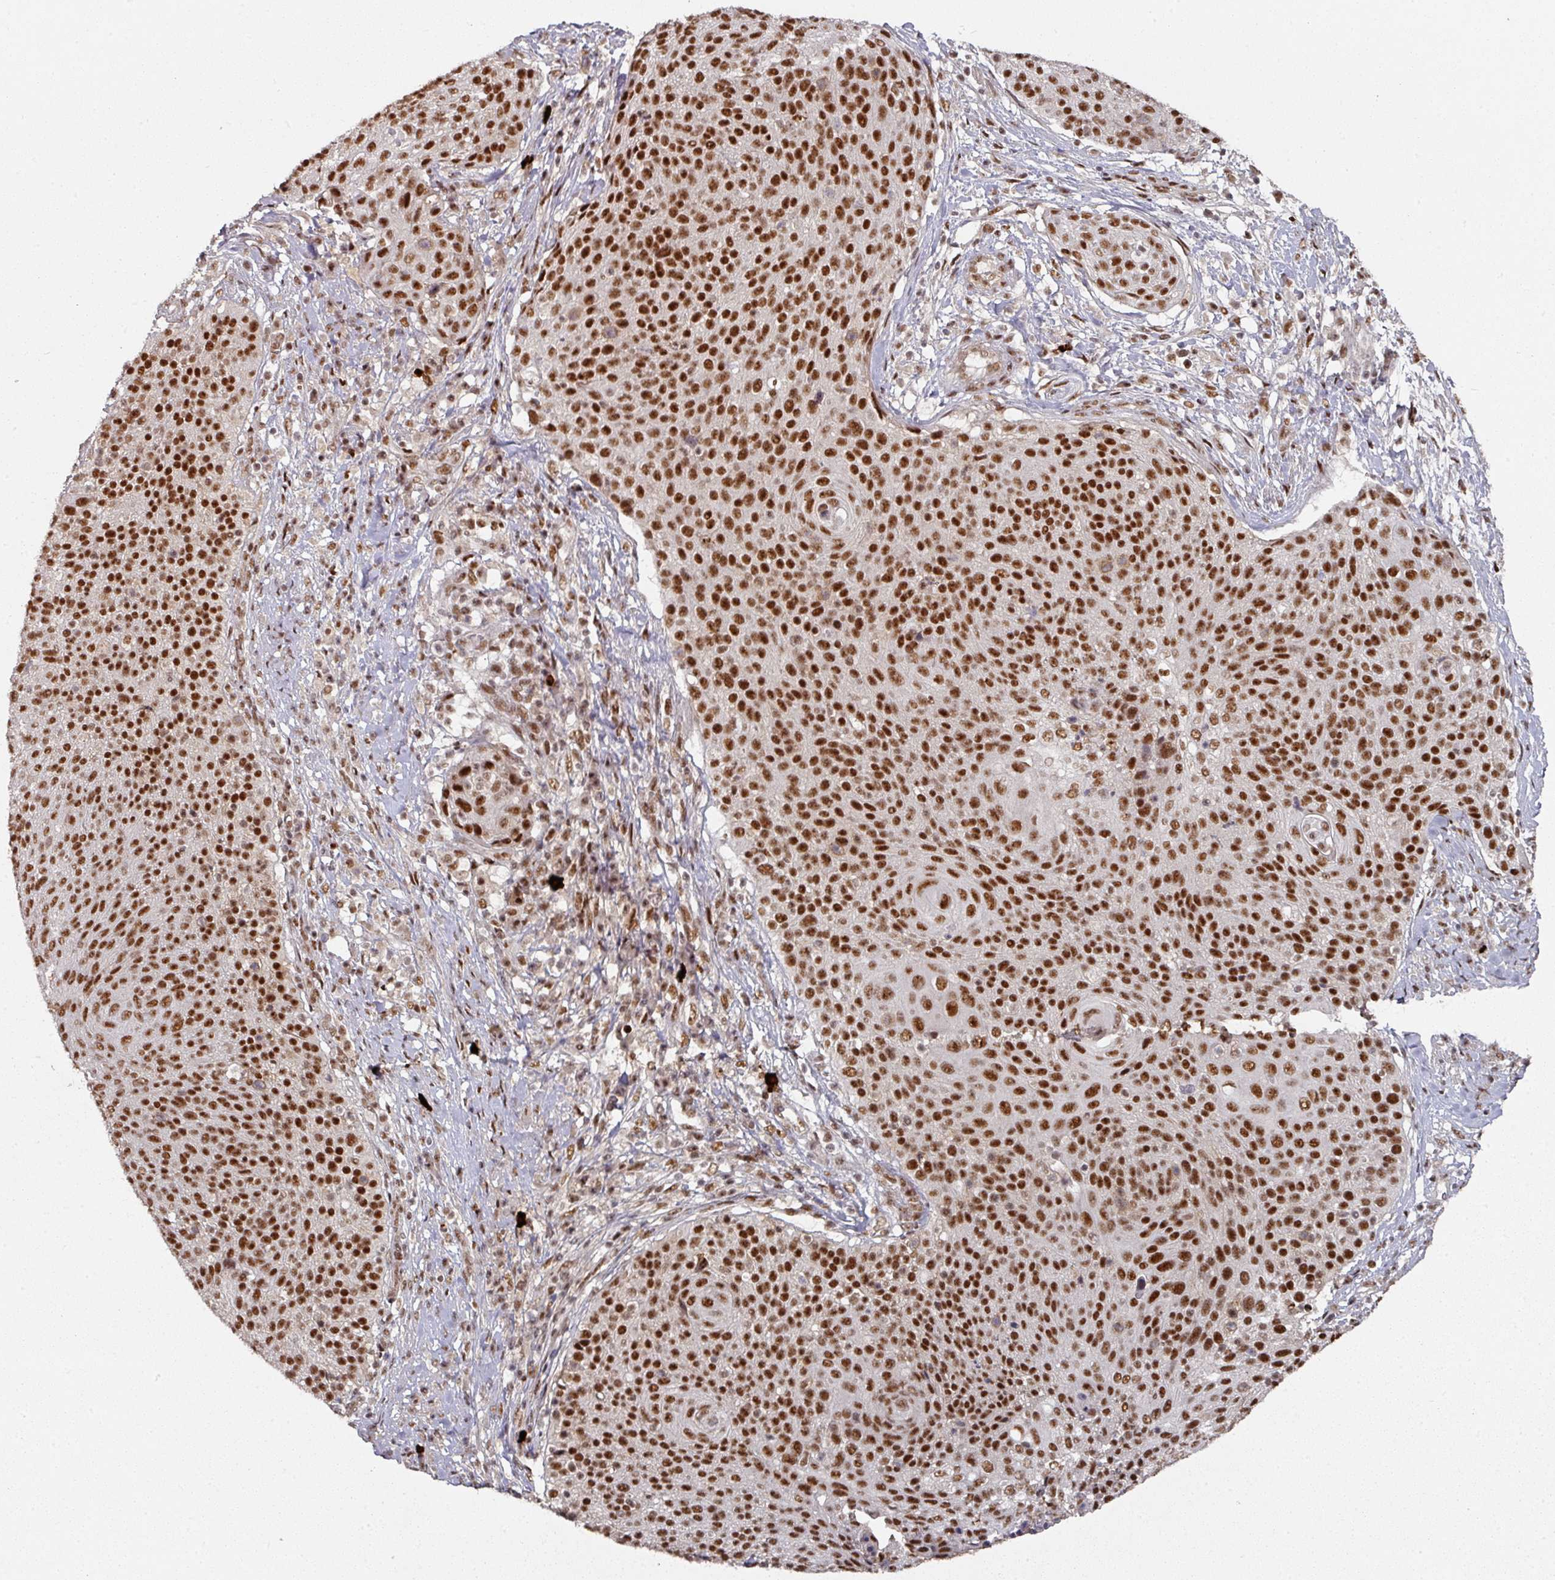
{"staining": {"intensity": "strong", "quantity": ">75%", "location": "nuclear"}, "tissue": "cervical cancer", "cell_type": "Tumor cells", "image_type": "cancer", "snomed": [{"axis": "morphology", "description": "Squamous cell carcinoma, NOS"}, {"axis": "topography", "description": "Cervix"}], "caption": "IHC histopathology image of neoplastic tissue: human cervical squamous cell carcinoma stained using immunohistochemistry demonstrates high levels of strong protein expression localized specifically in the nuclear of tumor cells, appearing as a nuclear brown color.", "gene": "MEPCE", "patient": {"sex": "female", "age": 31}}